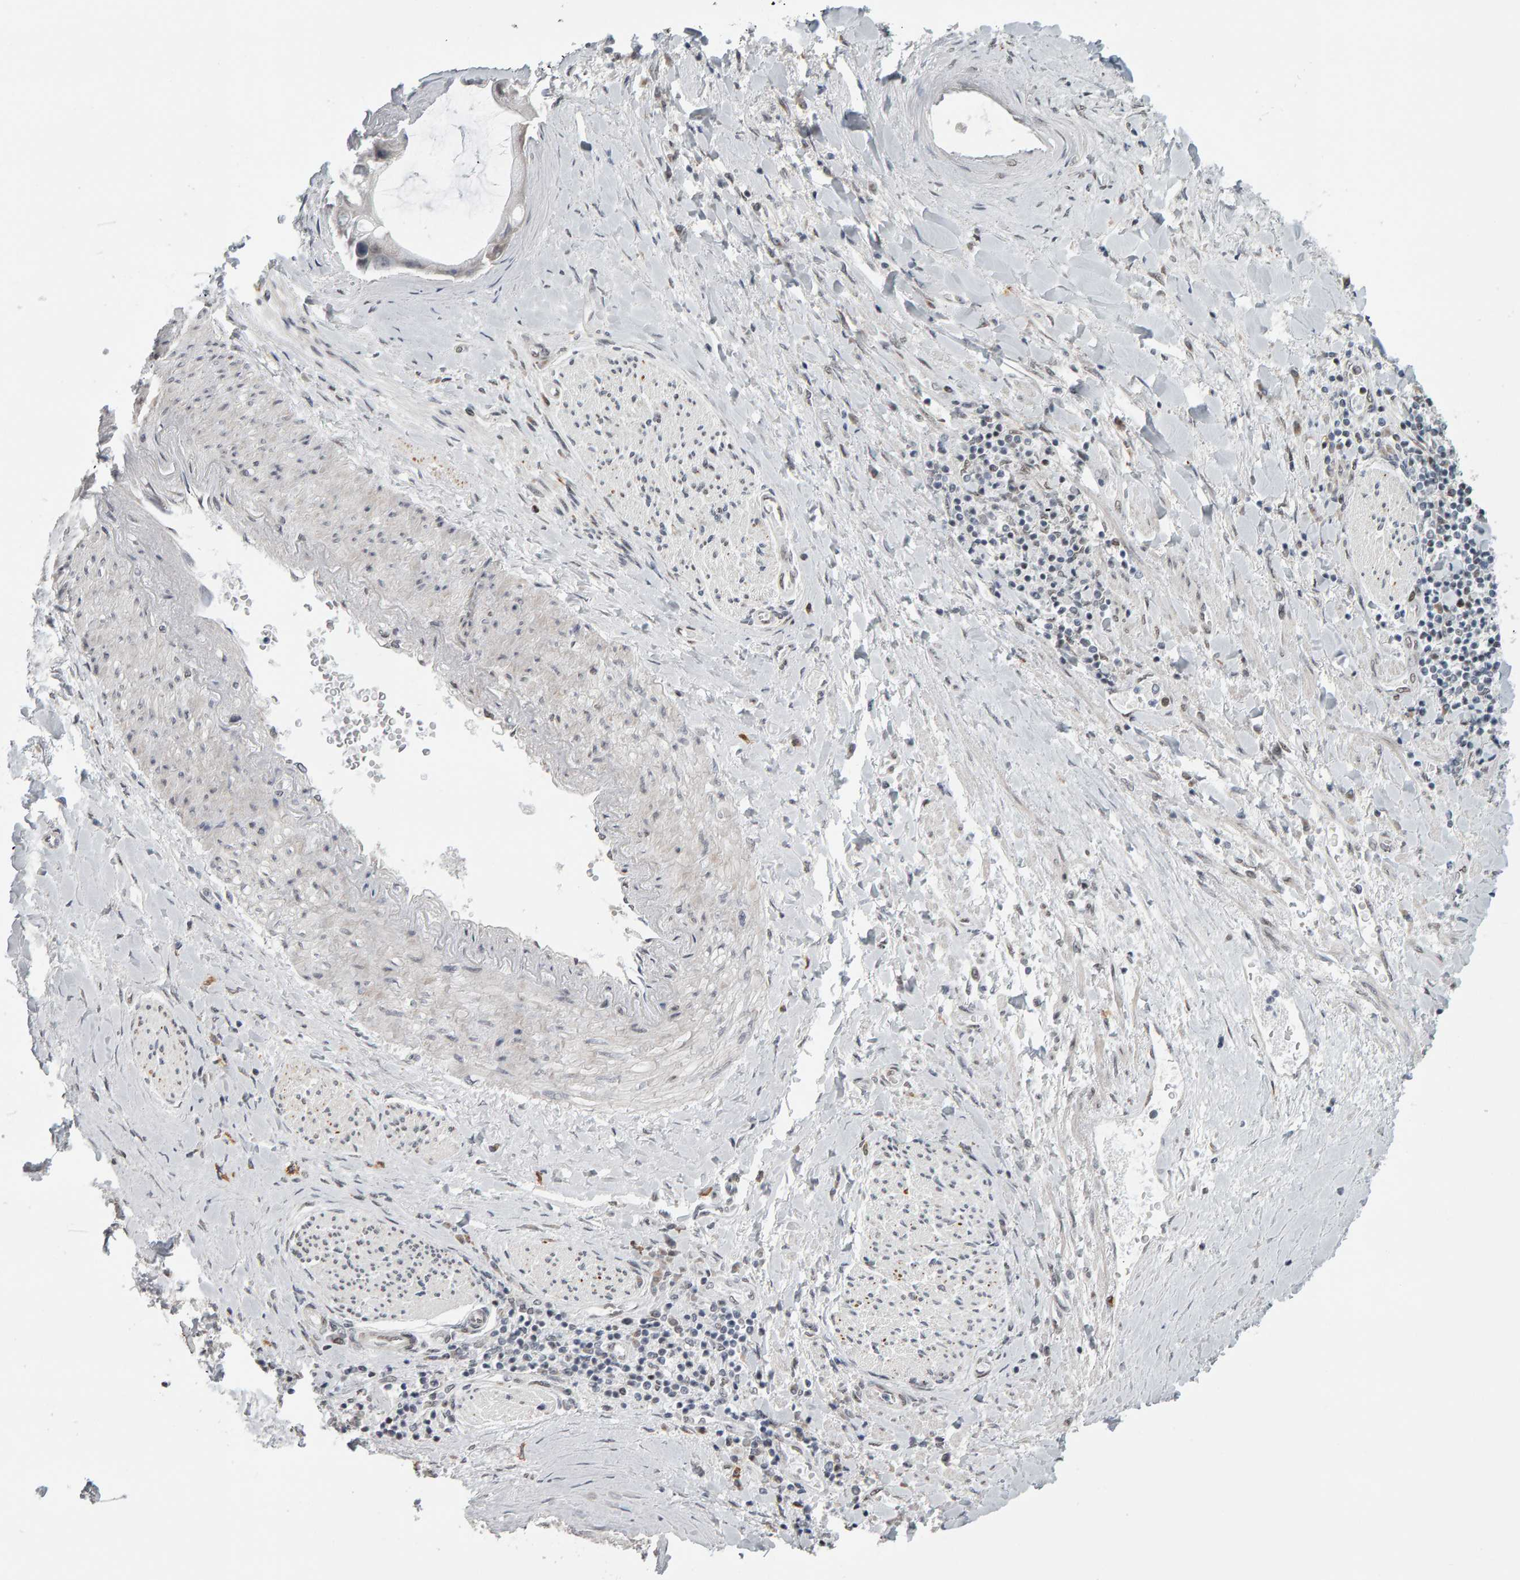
{"staining": {"intensity": "weak", "quantity": "<25%", "location": "nuclear"}, "tissue": "liver cancer", "cell_type": "Tumor cells", "image_type": "cancer", "snomed": [{"axis": "morphology", "description": "Cholangiocarcinoma"}, {"axis": "topography", "description": "Liver"}], "caption": "IHC of liver cholangiocarcinoma reveals no expression in tumor cells.", "gene": "ATF7IP", "patient": {"sex": "male", "age": 50}}